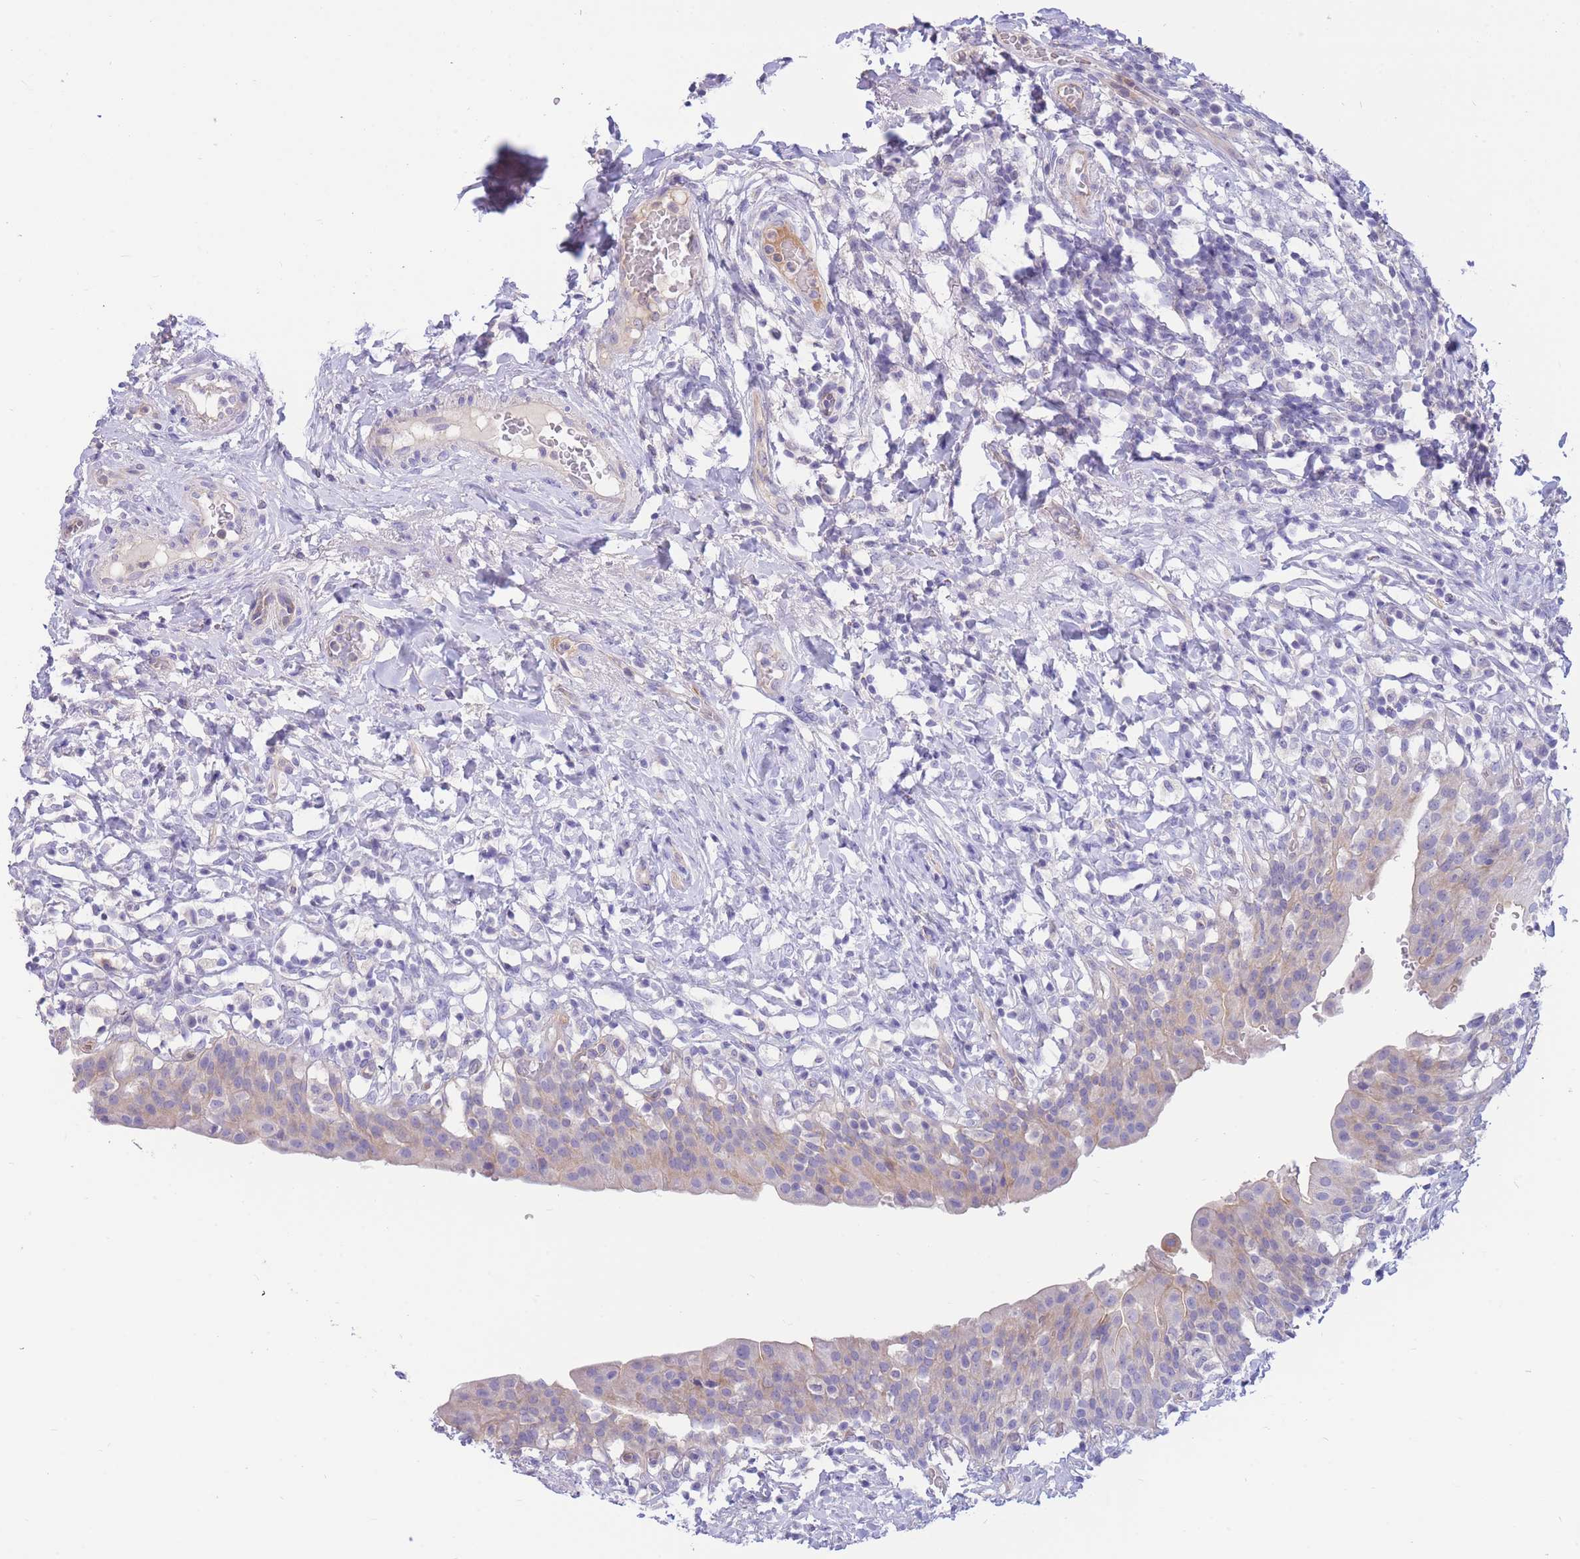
{"staining": {"intensity": "weak", "quantity": "<25%", "location": "cytoplasmic/membranous"}, "tissue": "urinary bladder", "cell_type": "Urothelial cells", "image_type": "normal", "snomed": [{"axis": "morphology", "description": "Normal tissue, NOS"}, {"axis": "morphology", "description": "Inflammation, NOS"}, {"axis": "topography", "description": "Urinary bladder"}], "caption": "A high-resolution histopathology image shows immunohistochemistry staining of unremarkable urinary bladder, which displays no significant positivity in urothelial cells. (DAB (3,3'-diaminobenzidine) immunohistochemistry visualized using brightfield microscopy, high magnification).", "gene": "SULT1A1", "patient": {"sex": "male", "age": 64}}